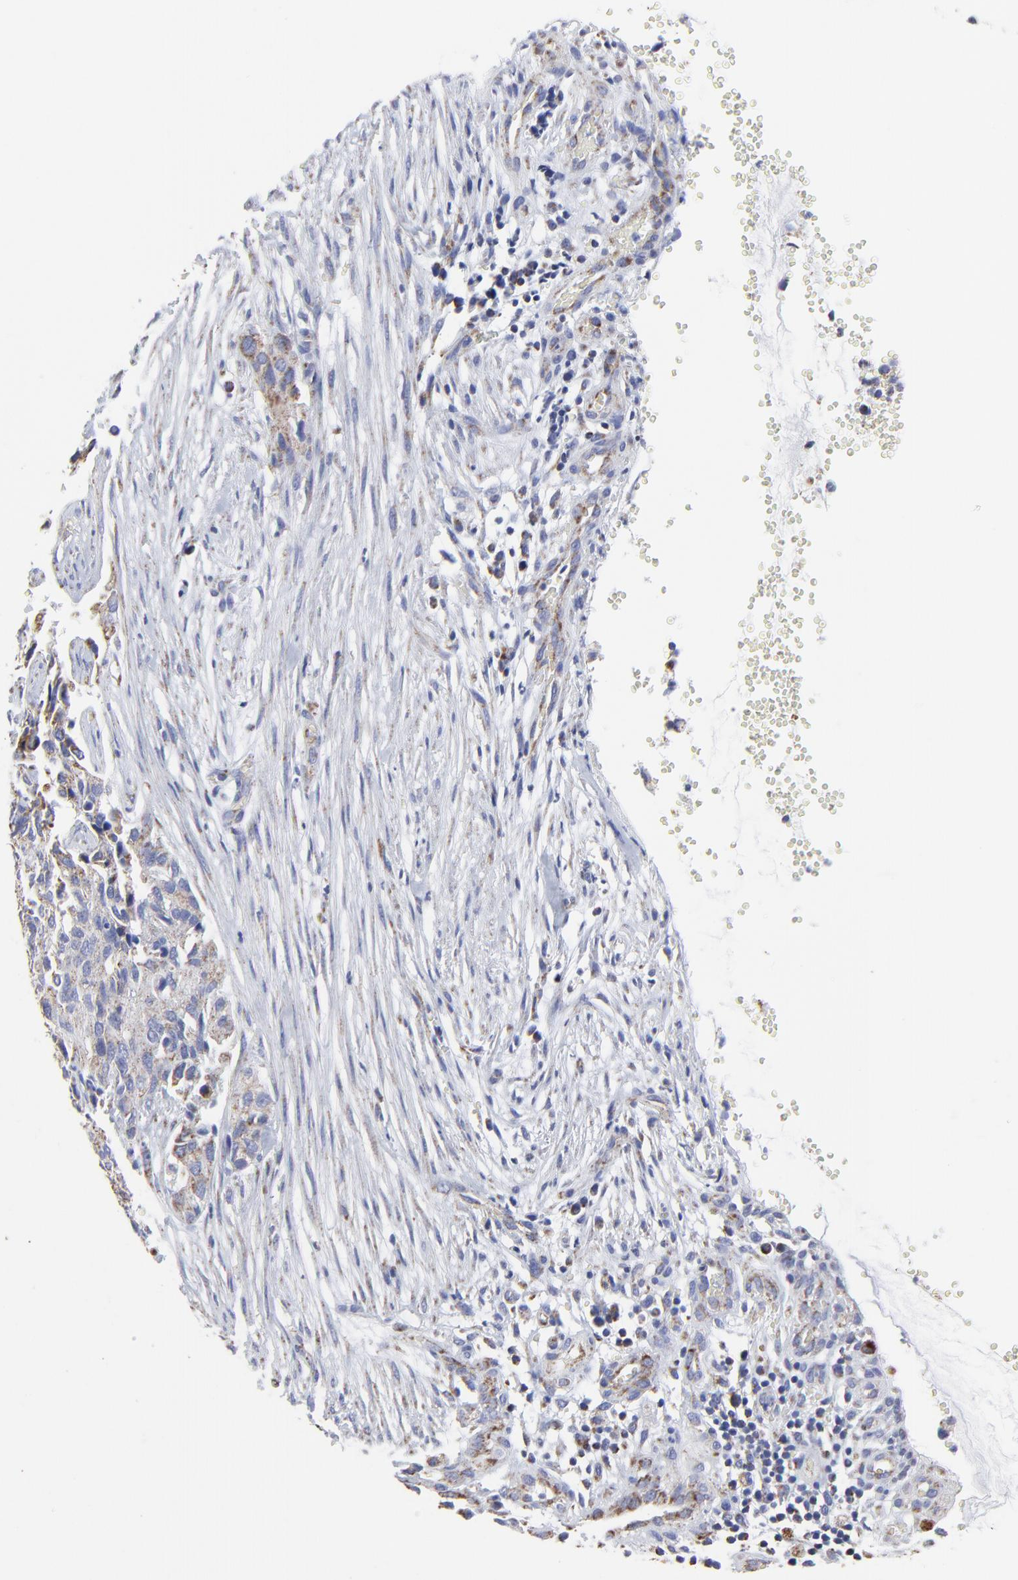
{"staining": {"intensity": "weak", "quantity": "25%-75%", "location": "cytoplasmic/membranous"}, "tissue": "cervical cancer", "cell_type": "Tumor cells", "image_type": "cancer", "snomed": [{"axis": "morphology", "description": "Normal tissue, NOS"}, {"axis": "morphology", "description": "Squamous cell carcinoma, NOS"}, {"axis": "topography", "description": "Cervix"}], "caption": "Cervical cancer (squamous cell carcinoma) tissue displays weak cytoplasmic/membranous staining in about 25%-75% of tumor cells, visualized by immunohistochemistry.", "gene": "PINK1", "patient": {"sex": "female", "age": 45}}